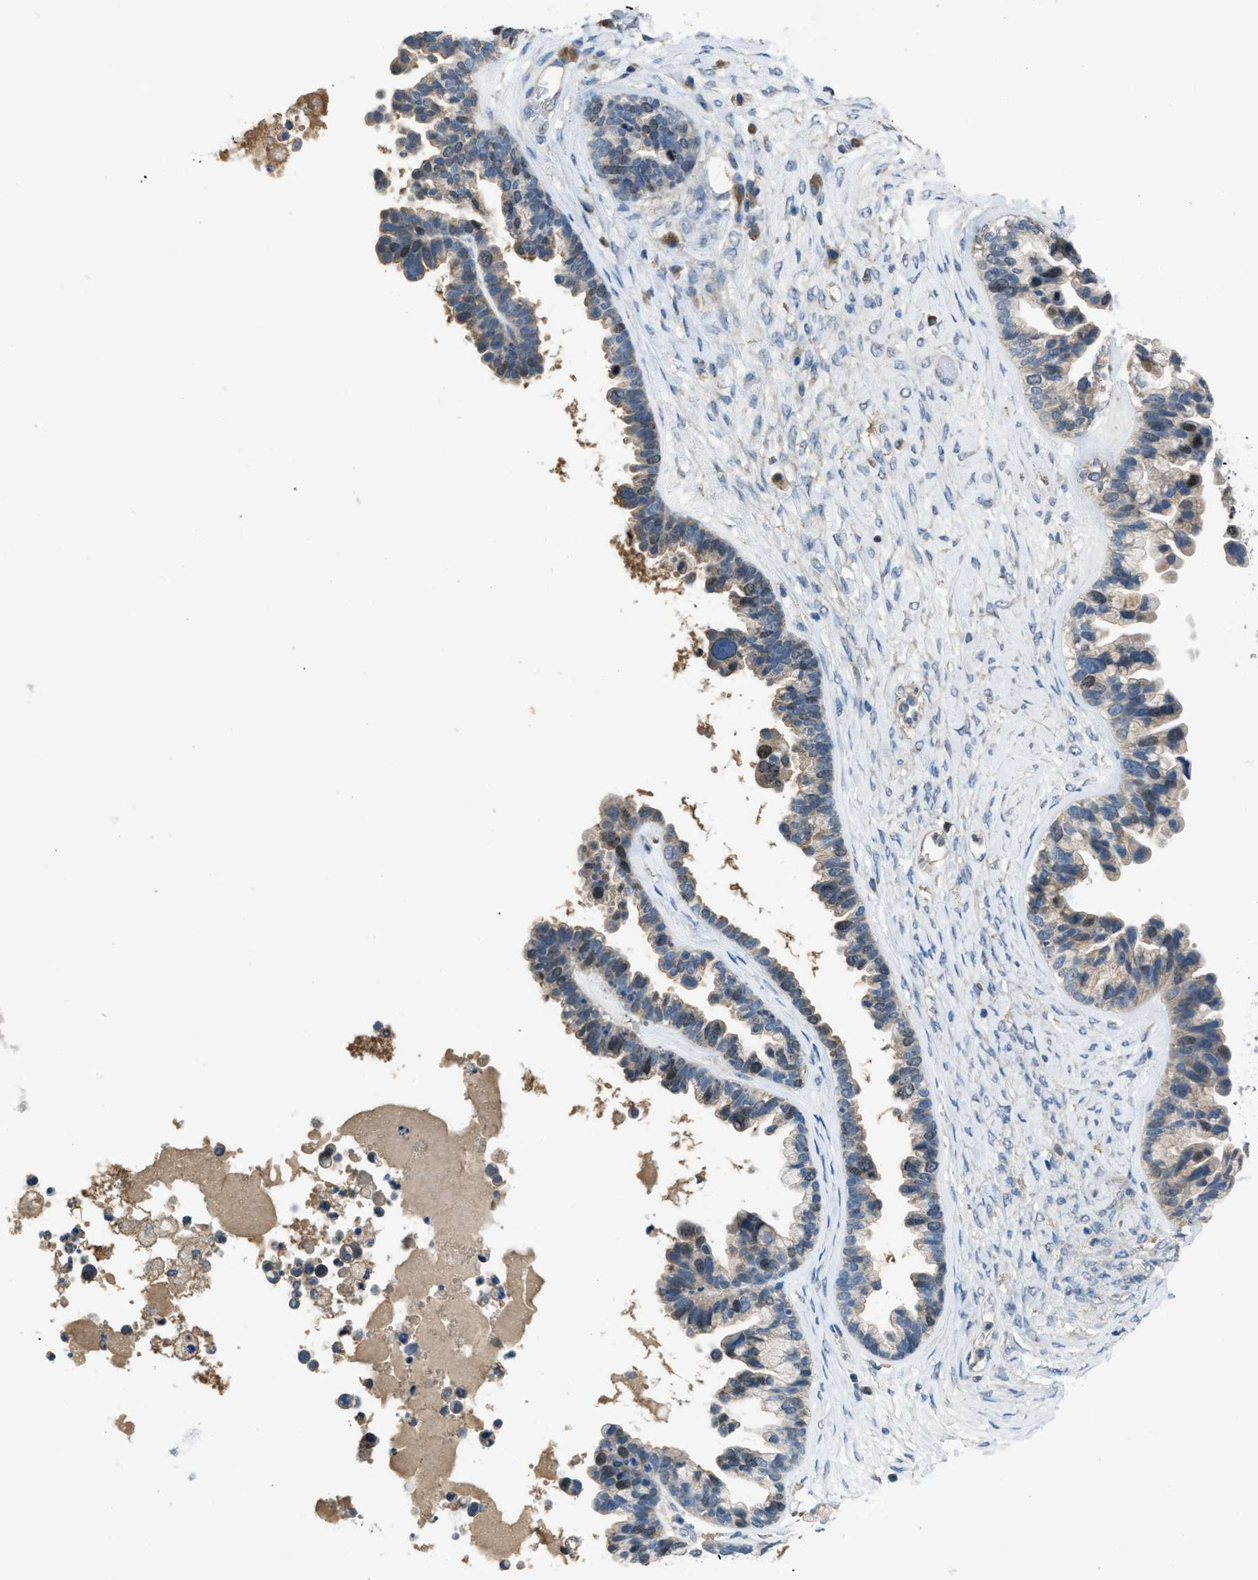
{"staining": {"intensity": "moderate", "quantity": "25%-75%", "location": "nuclear"}, "tissue": "ovarian cancer", "cell_type": "Tumor cells", "image_type": "cancer", "snomed": [{"axis": "morphology", "description": "Cystadenocarcinoma, serous, NOS"}, {"axis": "topography", "description": "Ovary"}], "caption": "Ovarian cancer tissue demonstrates moderate nuclear expression in about 25%-75% of tumor cells", "gene": "MIS18A", "patient": {"sex": "female", "age": 56}}